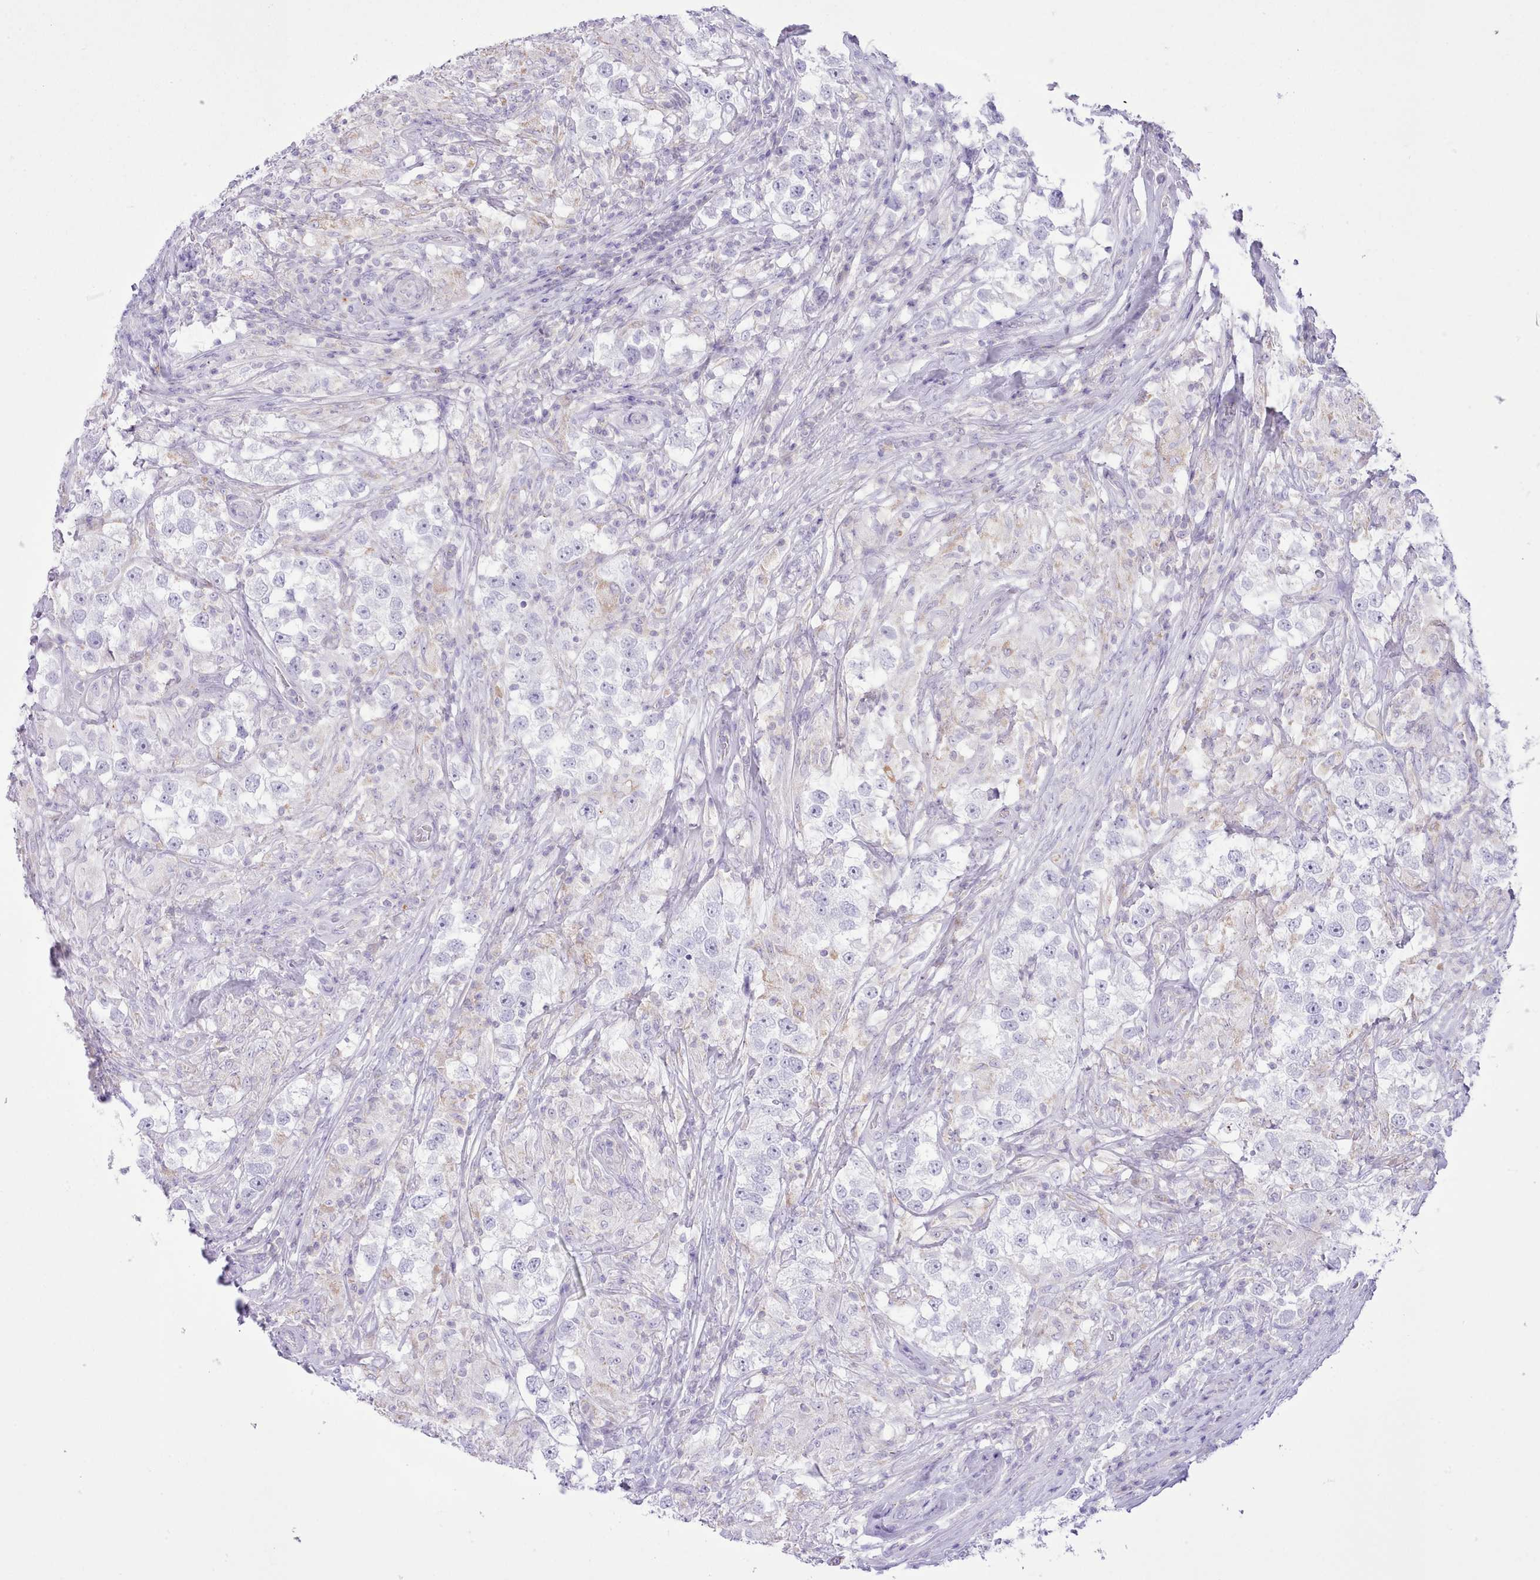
{"staining": {"intensity": "negative", "quantity": "none", "location": "none"}, "tissue": "testis cancer", "cell_type": "Tumor cells", "image_type": "cancer", "snomed": [{"axis": "morphology", "description": "Seminoma, NOS"}, {"axis": "topography", "description": "Testis"}], "caption": "Tumor cells show no significant protein expression in testis seminoma. The staining is performed using DAB brown chromogen with nuclei counter-stained in using hematoxylin.", "gene": "MDFI", "patient": {"sex": "male", "age": 46}}